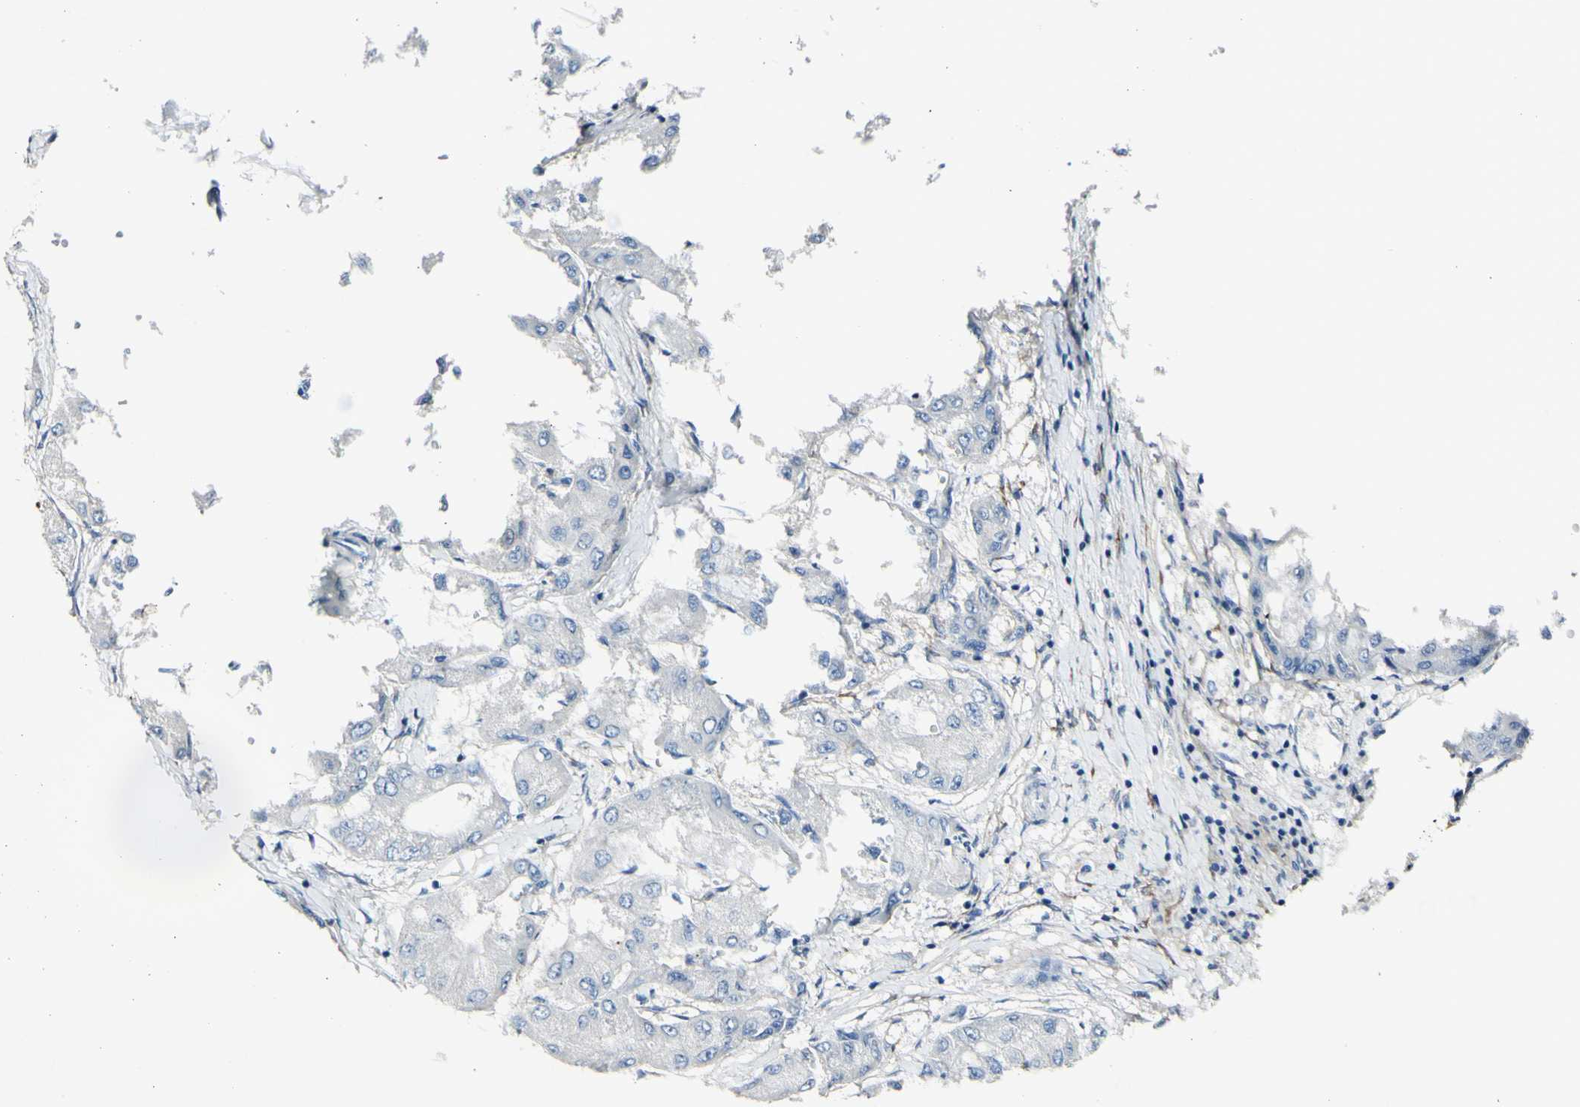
{"staining": {"intensity": "negative", "quantity": "none", "location": "none"}, "tissue": "liver cancer", "cell_type": "Tumor cells", "image_type": "cancer", "snomed": [{"axis": "morphology", "description": "Carcinoma, Hepatocellular, NOS"}, {"axis": "topography", "description": "Liver"}], "caption": "Tumor cells show no significant protein staining in hepatocellular carcinoma (liver).", "gene": "COL6A3", "patient": {"sex": "male", "age": 80}}